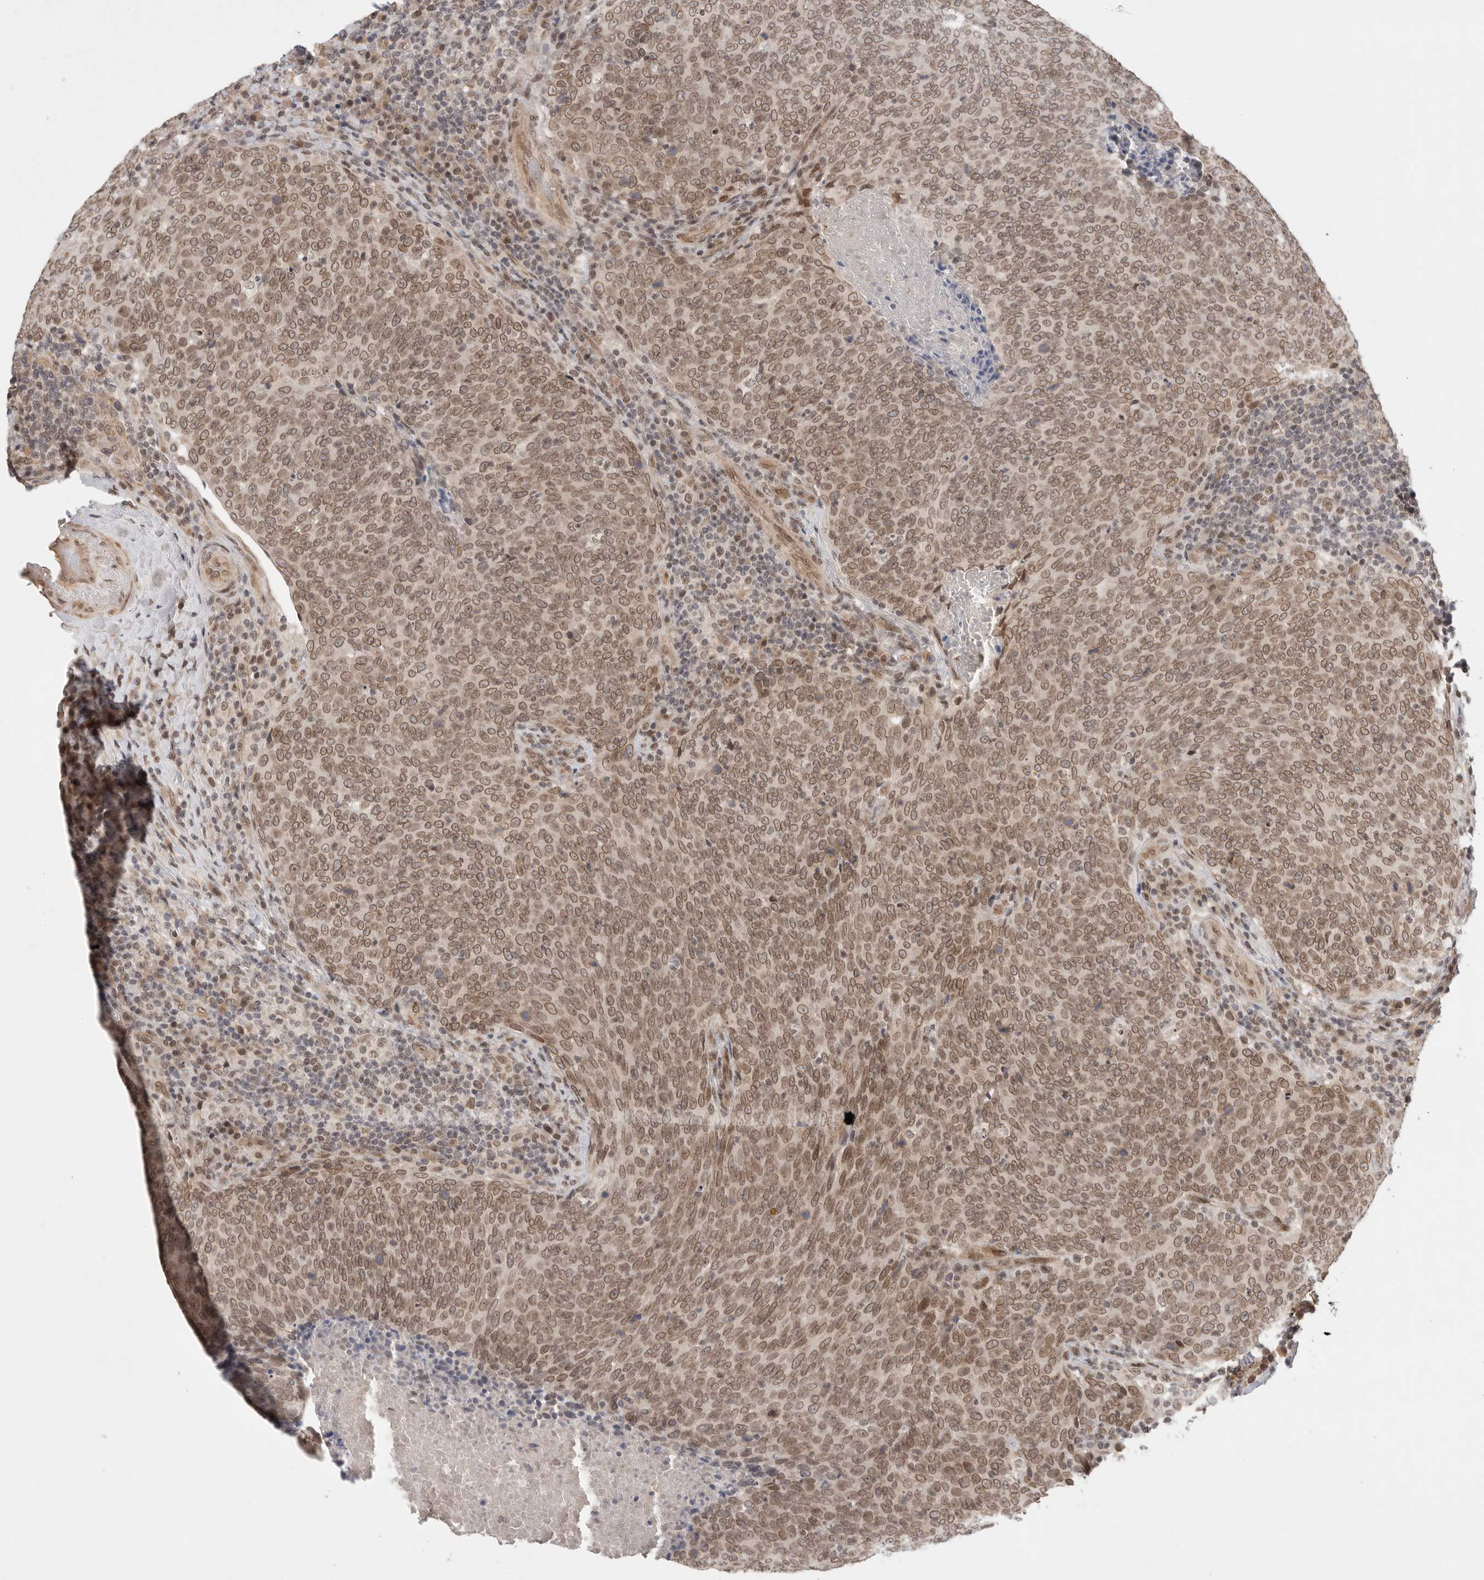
{"staining": {"intensity": "moderate", "quantity": ">75%", "location": "cytoplasmic/membranous,nuclear"}, "tissue": "head and neck cancer", "cell_type": "Tumor cells", "image_type": "cancer", "snomed": [{"axis": "morphology", "description": "Squamous cell carcinoma, NOS"}, {"axis": "morphology", "description": "Squamous cell carcinoma, metastatic, NOS"}, {"axis": "topography", "description": "Lymph node"}, {"axis": "topography", "description": "Head-Neck"}], "caption": "IHC of head and neck squamous cell carcinoma shows medium levels of moderate cytoplasmic/membranous and nuclear staining in approximately >75% of tumor cells.", "gene": "LEMD3", "patient": {"sex": "male", "age": 62}}